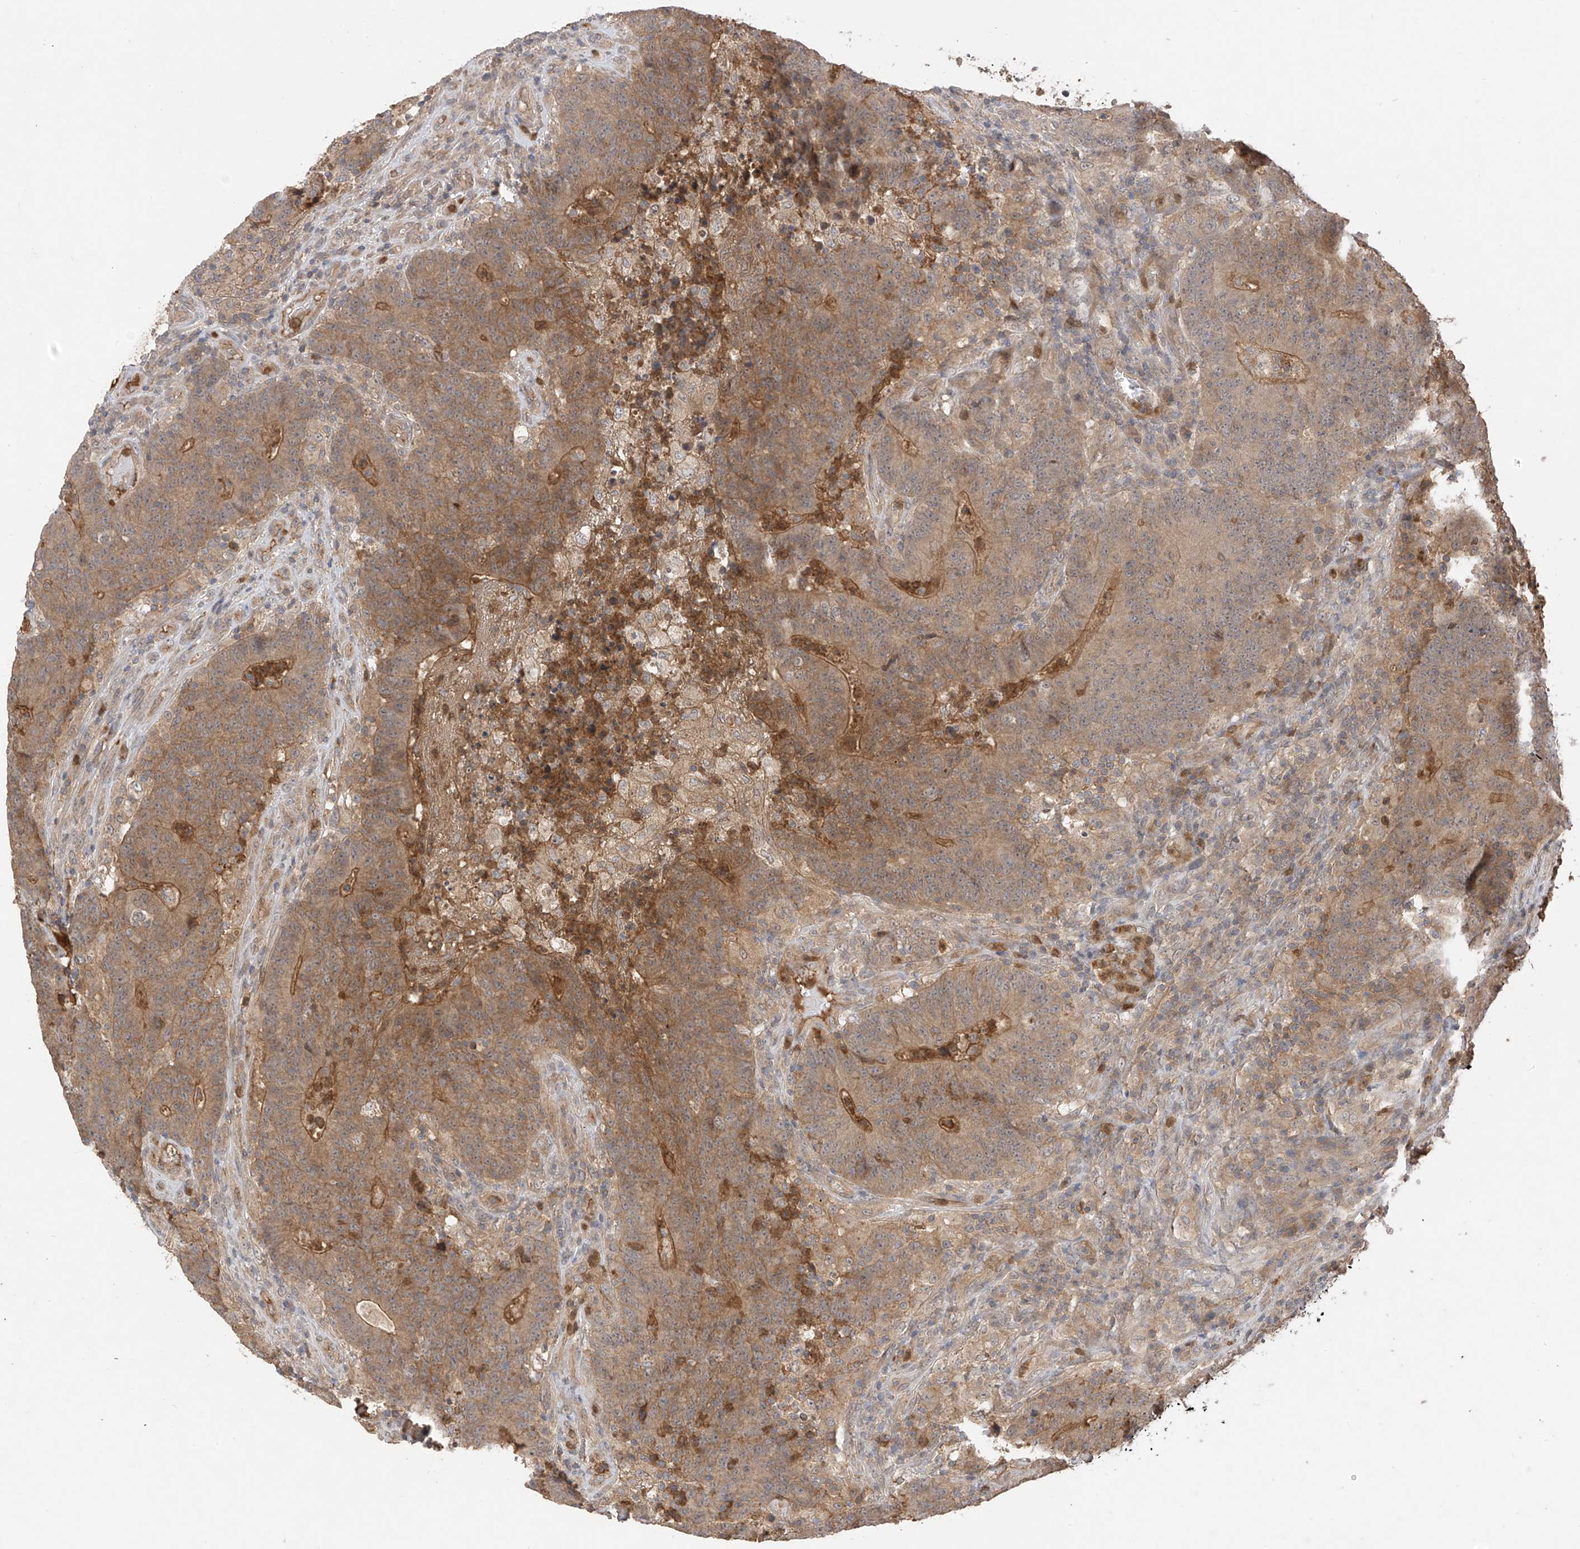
{"staining": {"intensity": "moderate", "quantity": "25%-75%", "location": "cytoplasmic/membranous"}, "tissue": "colorectal cancer", "cell_type": "Tumor cells", "image_type": "cancer", "snomed": [{"axis": "morphology", "description": "Normal tissue, NOS"}, {"axis": "morphology", "description": "Adenocarcinoma, NOS"}, {"axis": "topography", "description": "Colon"}], "caption": "Protein staining displays moderate cytoplasmic/membranous staining in approximately 25%-75% of tumor cells in adenocarcinoma (colorectal).", "gene": "CACNA2D4", "patient": {"sex": "female", "age": 75}}